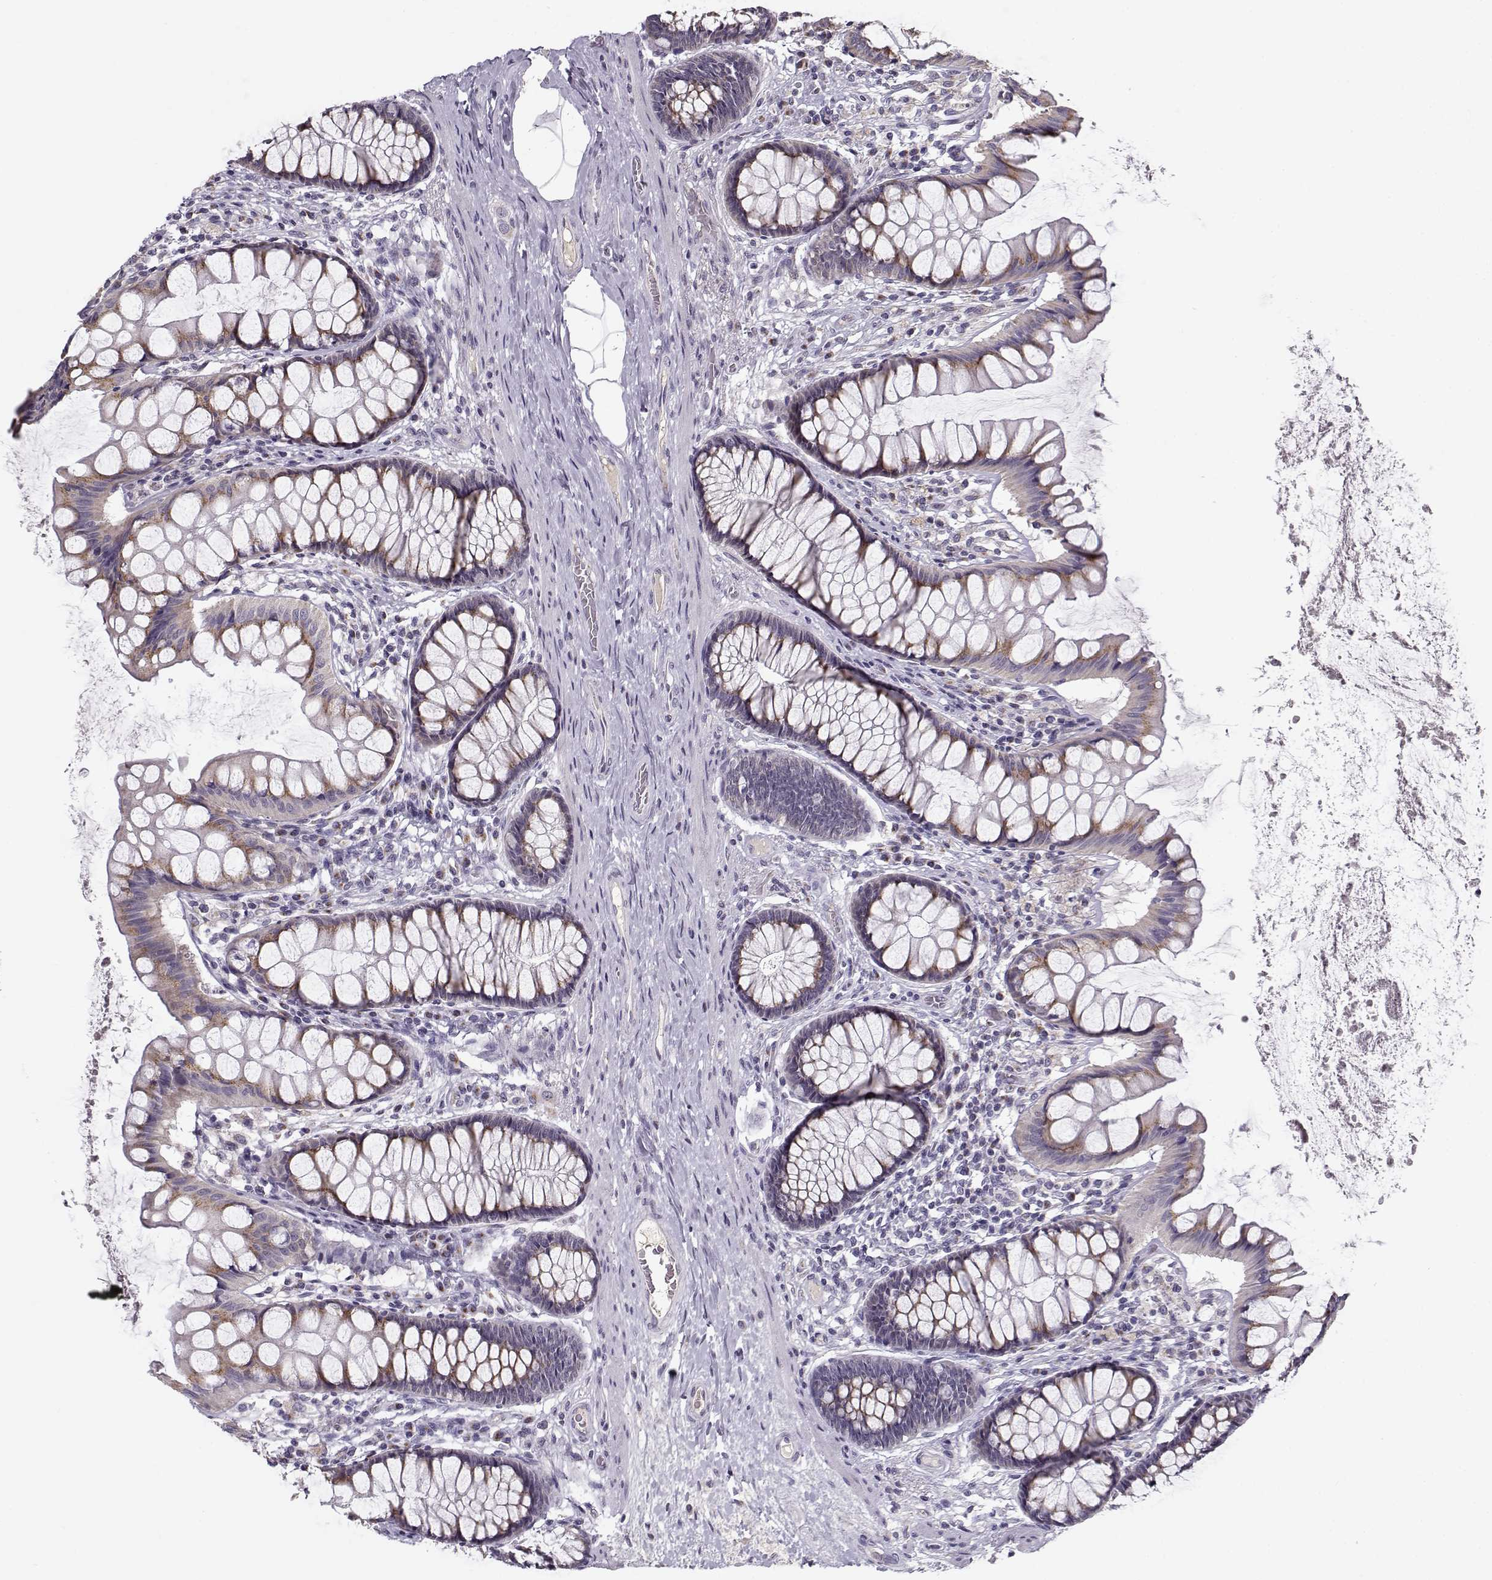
{"staining": {"intensity": "negative", "quantity": "none", "location": "none"}, "tissue": "colon", "cell_type": "Endothelial cells", "image_type": "normal", "snomed": [{"axis": "morphology", "description": "Normal tissue, NOS"}, {"axis": "topography", "description": "Colon"}], "caption": "The photomicrograph reveals no staining of endothelial cells in benign colon.", "gene": "SLC4A5", "patient": {"sex": "female", "age": 65}}